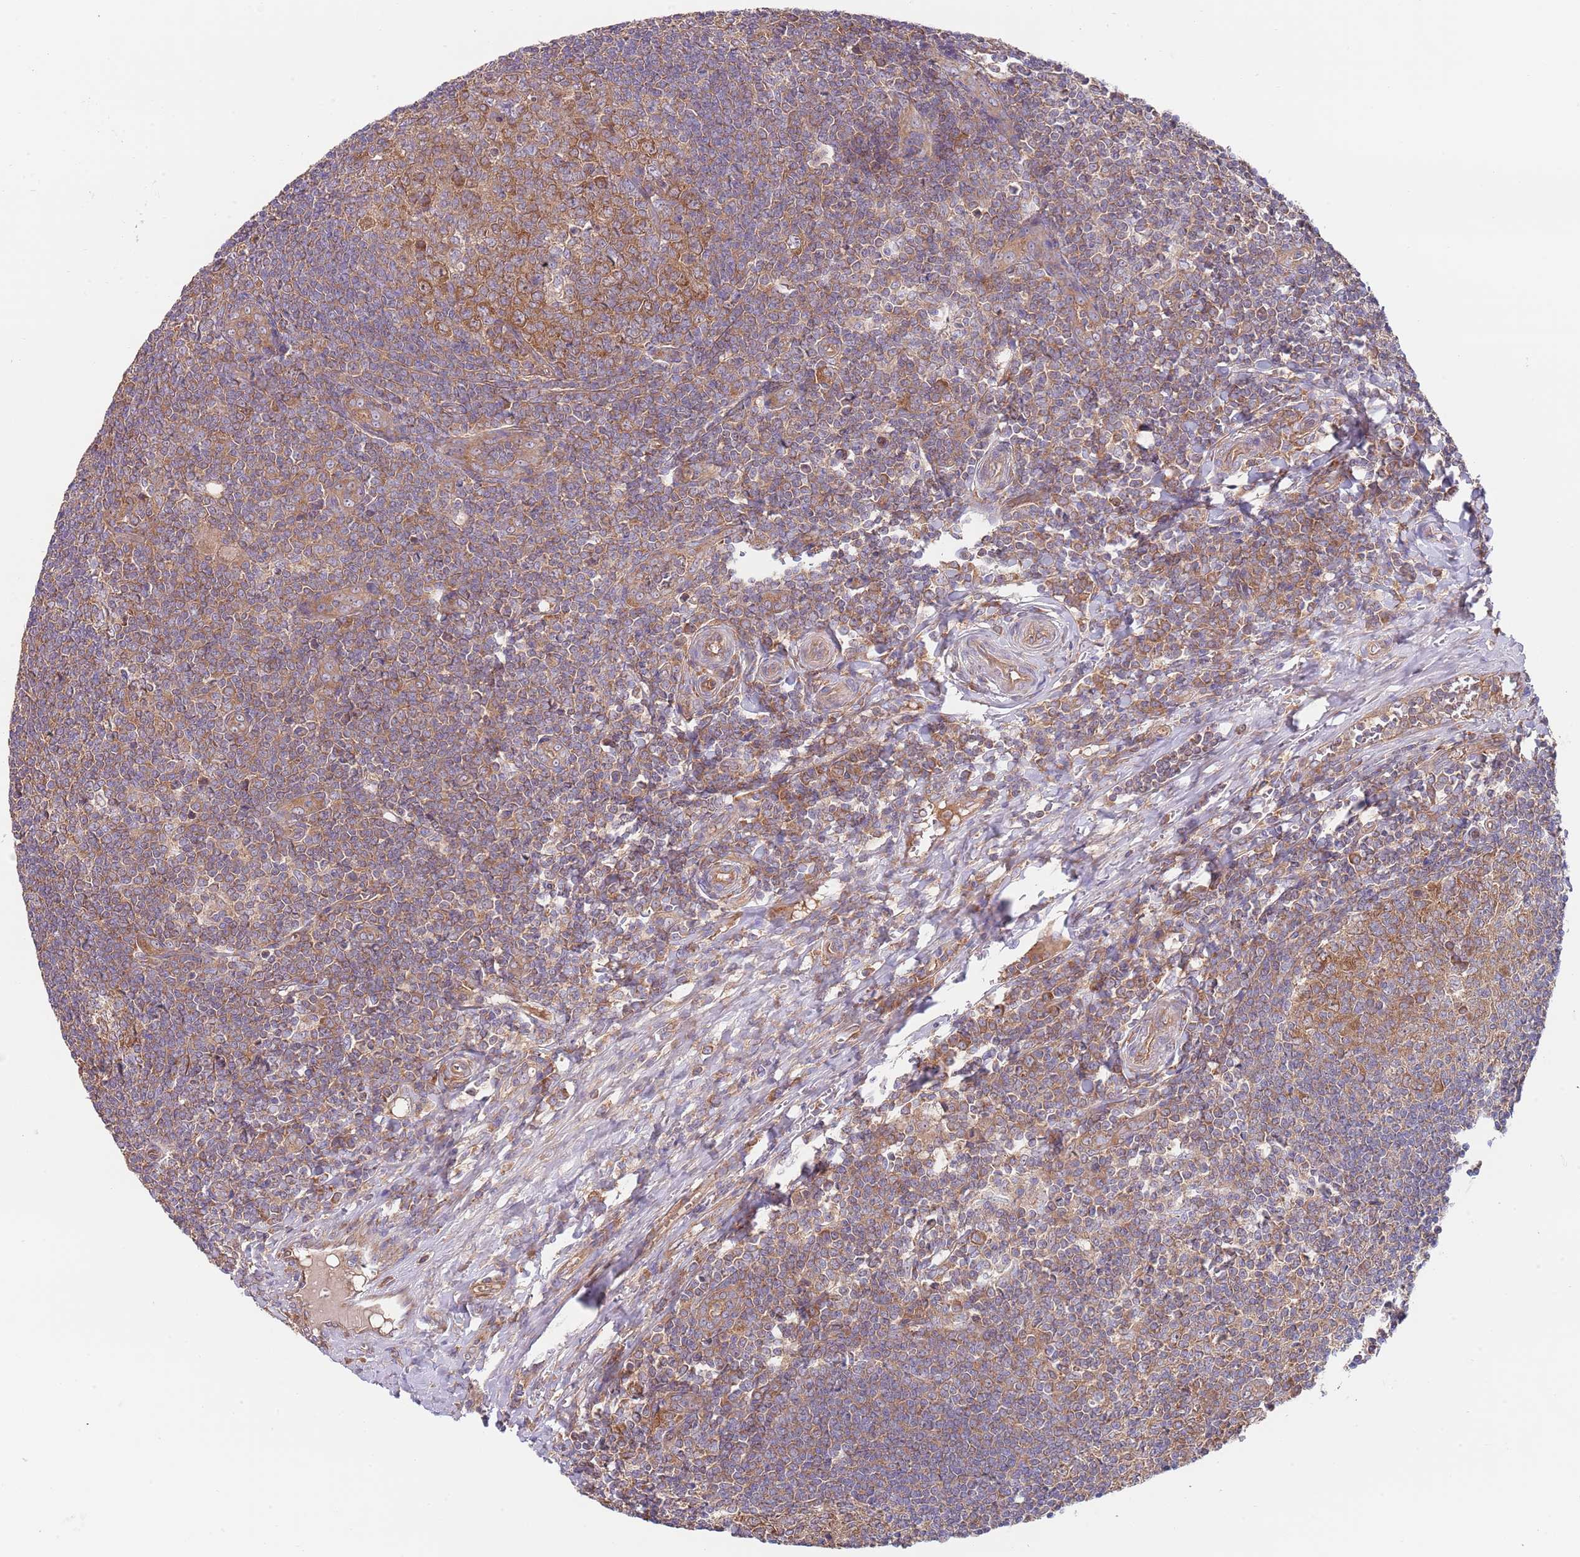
{"staining": {"intensity": "strong", "quantity": ">75%", "location": "cytoplasmic/membranous"}, "tissue": "tonsil", "cell_type": "Germinal center cells", "image_type": "normal", "snomed": [{"axis": "morphology", "description": "Normal tissue, NOS"}, {"axis": "topography", "description": "Tonsil"}], "caption": "A photomicrograph of human tonsil stained for a protein displays strong cytoplasmic/membranous brown staining in germinal center cells. (Stains: DAB in brown, nuclei in blue, Microscopy: brightfield microscopy at high magnification).", "gene": "EIF3F", "patient": {"sex": "male", "age": 27}}